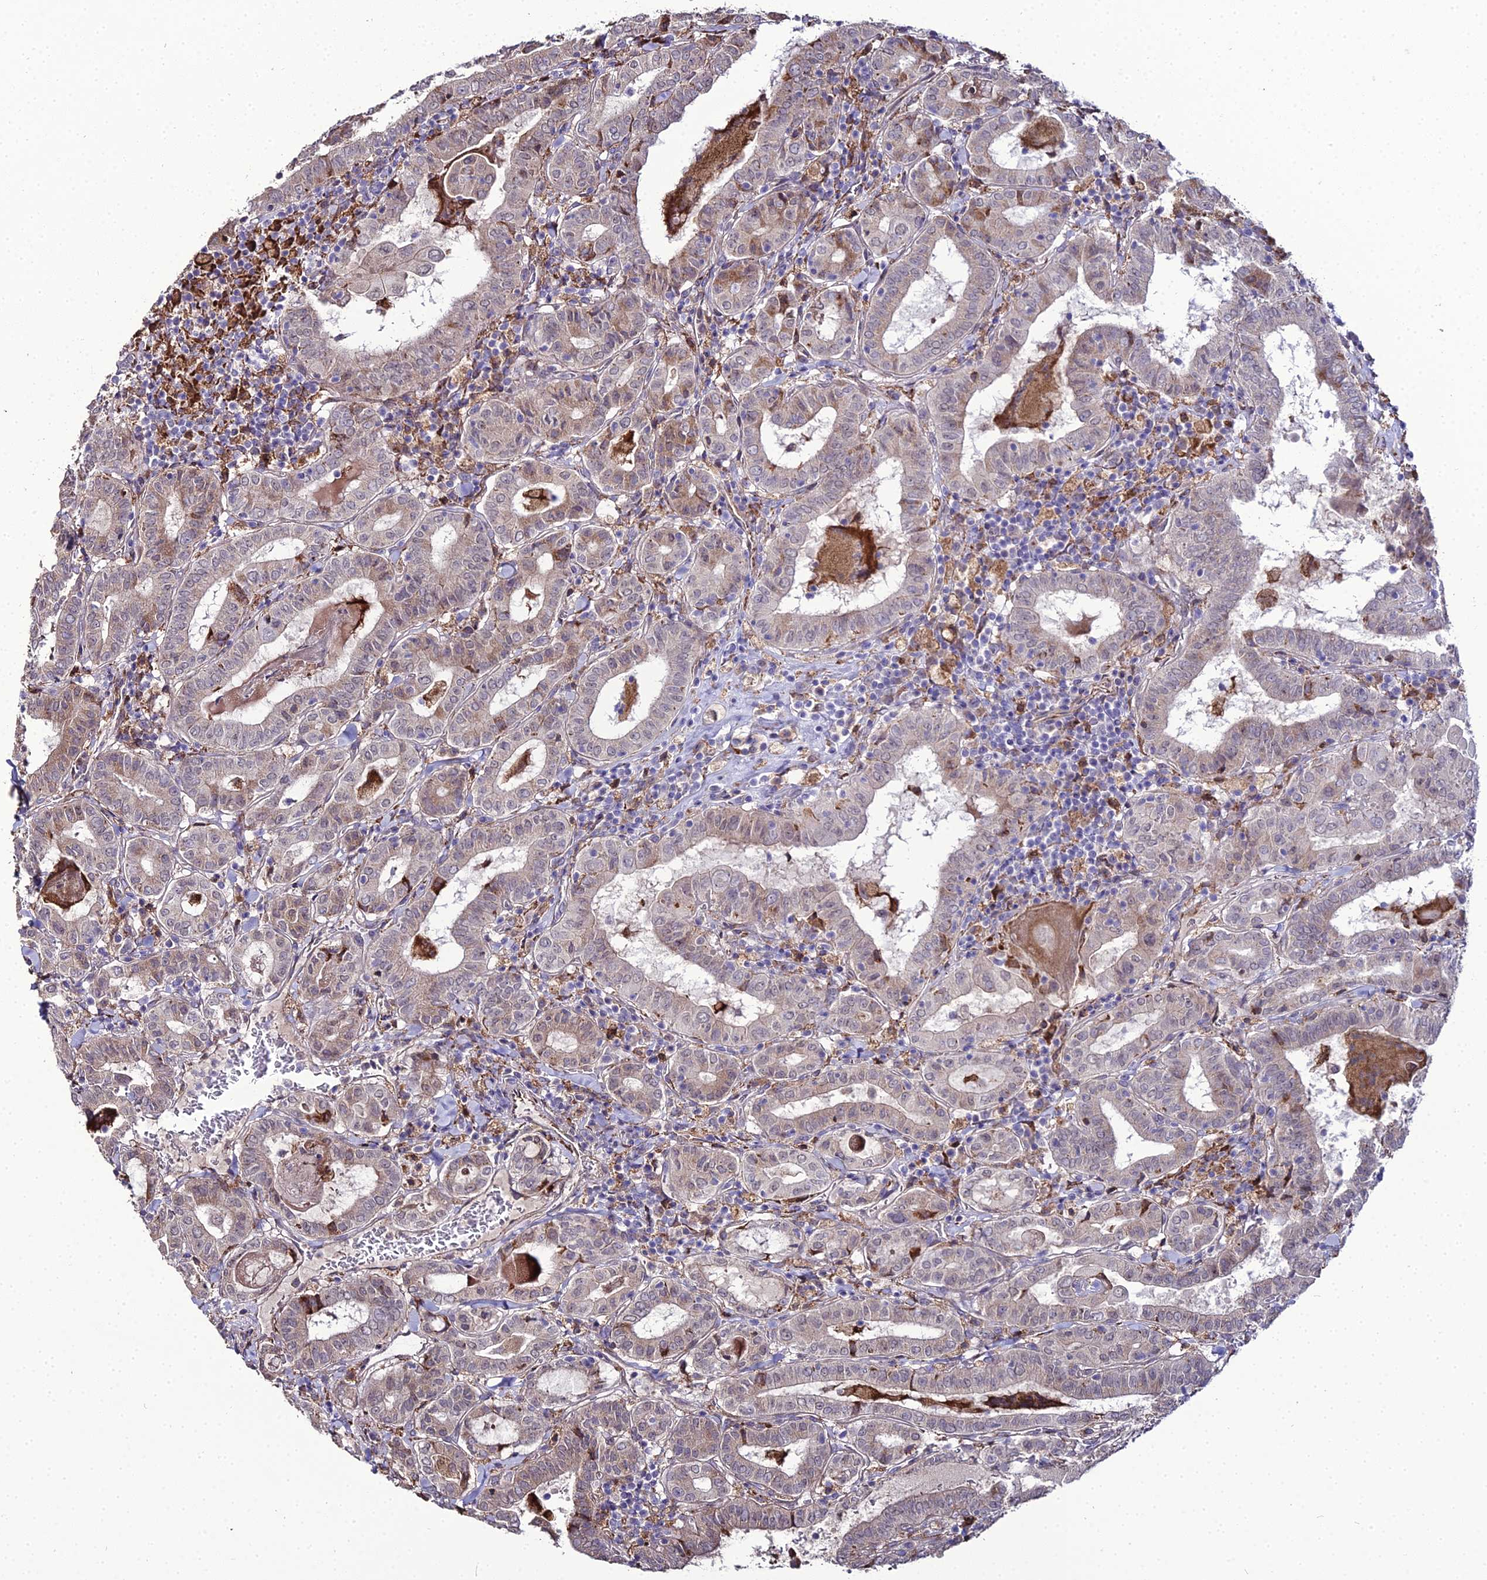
{"staining": {"intensity": "weak", "quantity": "<25%", "location": "cytoplasmic/membranous"}, "tissue": "thyroid cancer", "cell_type": "Tumor cells", "image_type": "cancer", "snomed": [{"axis": "morphology", "description": "Papillary adenocarcinoma, NOS"}, {"axis": "topography", "description": "Thyroid gland"}], "caption": "Micrograph shows no protein positivity in tumor cells of thyroid cancer (papillary adenocarcinoma) tissue.", "gene": "TROAP", "patient": {"sex": "female", "age": 72}}